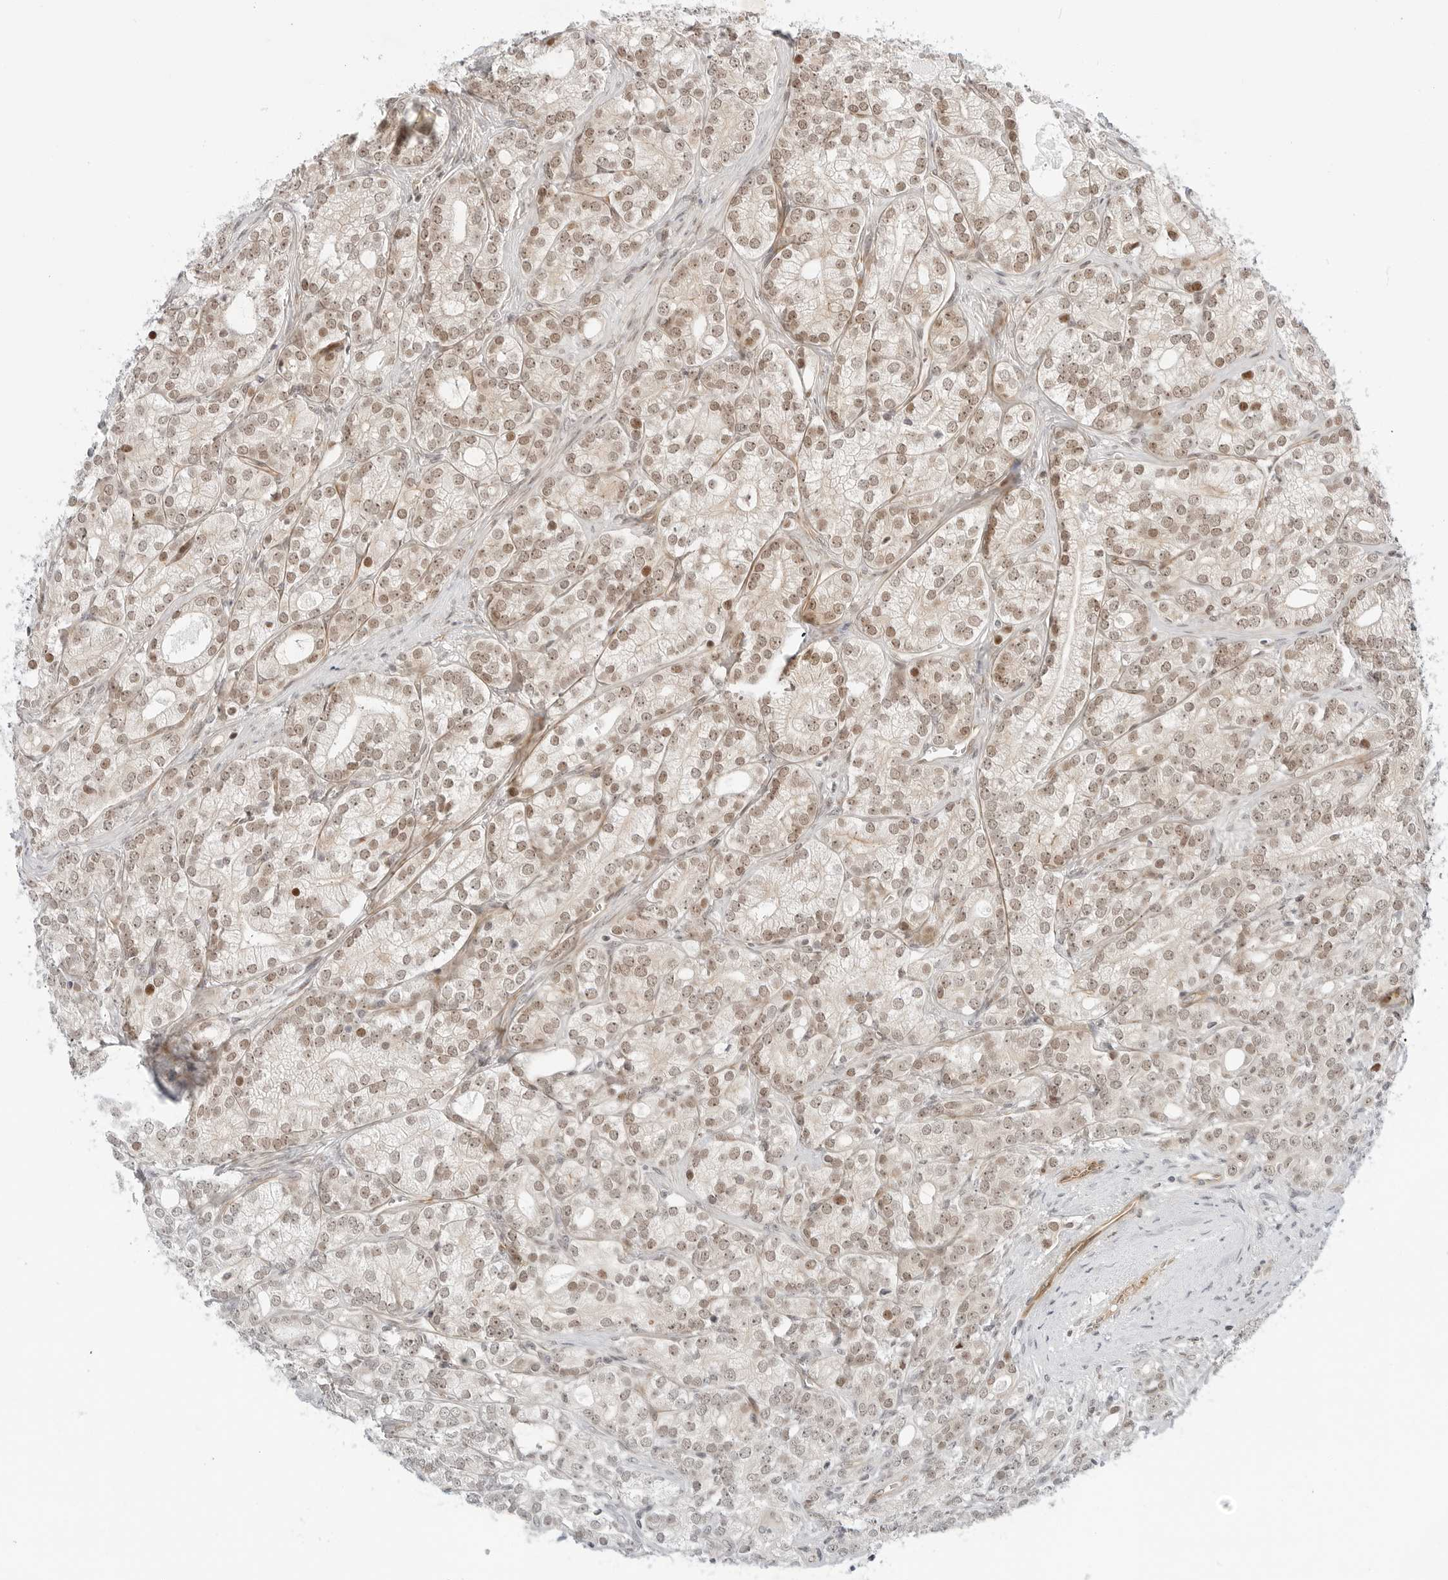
{"staining": {"intensity": "moderate", "quantity": ">75%", "location": "nuclear"}, "tissue": "prostate cancer", "cell_type": "Tumor cells", "image_type": "cancer", "snomed": [{"axis": "morphology", "description": "Adenocarcinoma, High grade"}, {"axis": "topography", "description": "Prostate"}], "caption": "Immunohistochemical staining of prostate adenocarcinoma (high-grade) reveals medium levels of moderate nuclear protein expression in about >75% of tumor cells.", "gene": "ZNF613", "patient": {"sex": "male", "age": 57}}